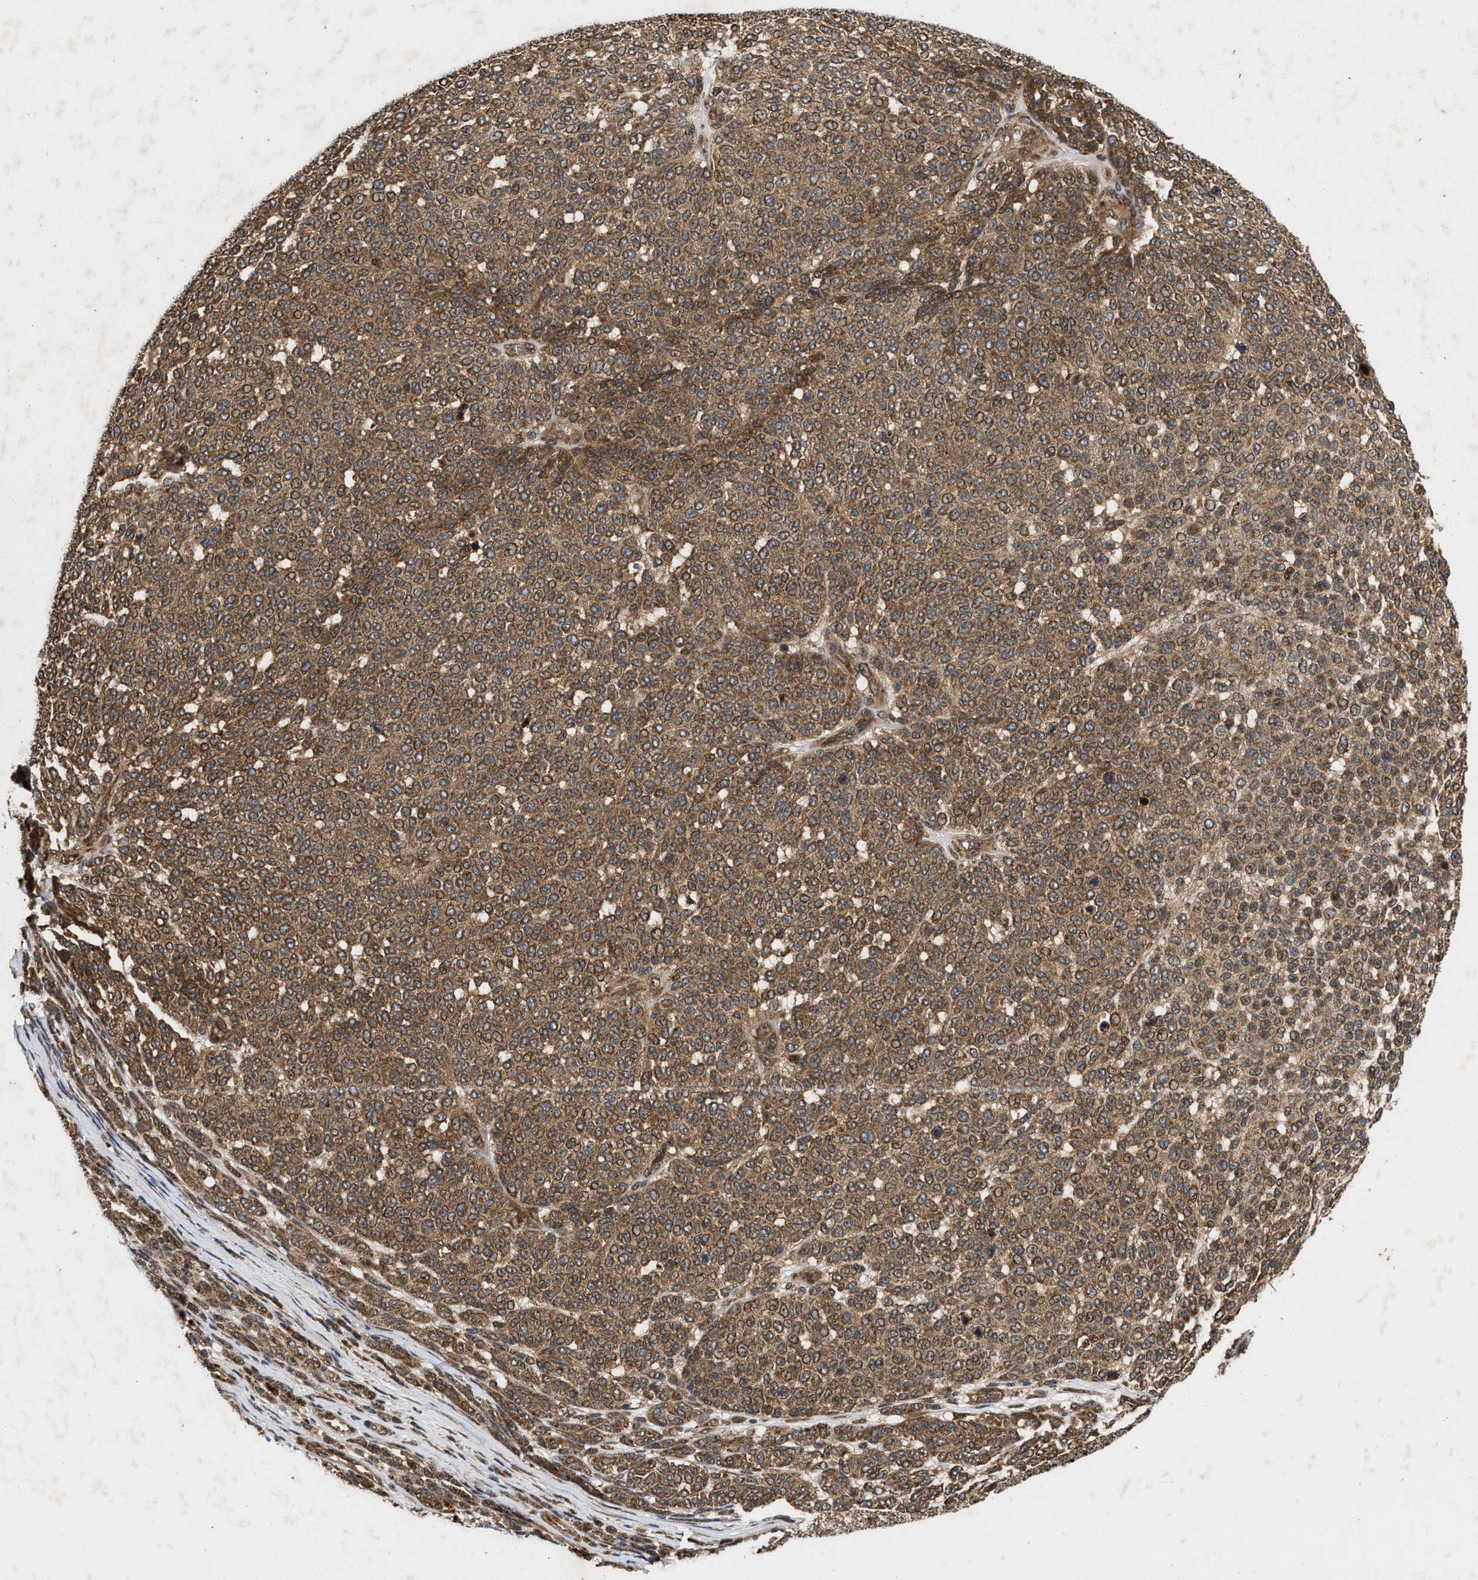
{"staining": {"intensity": "moderate", "quantity": ">75%", "location": "cytoplasmic/membranous"}, "tissue": "melanoma", "cell_type": "Tumor cells", "image_type": "cancer", "snomed": [{"axis": "morphology", "description": "Malignant melanoma, NOS"}, {"axis": "topography", "description": "Skin"}], "caption": "This is a photomicrograph of immunohistochemistry (IHC) staining of melanoma, which shows moderate positivity in the cytoplasmic/membranous of tumor cells.", "gene": "CFLAR", "patient": {"sex": "male", "age": 59}}